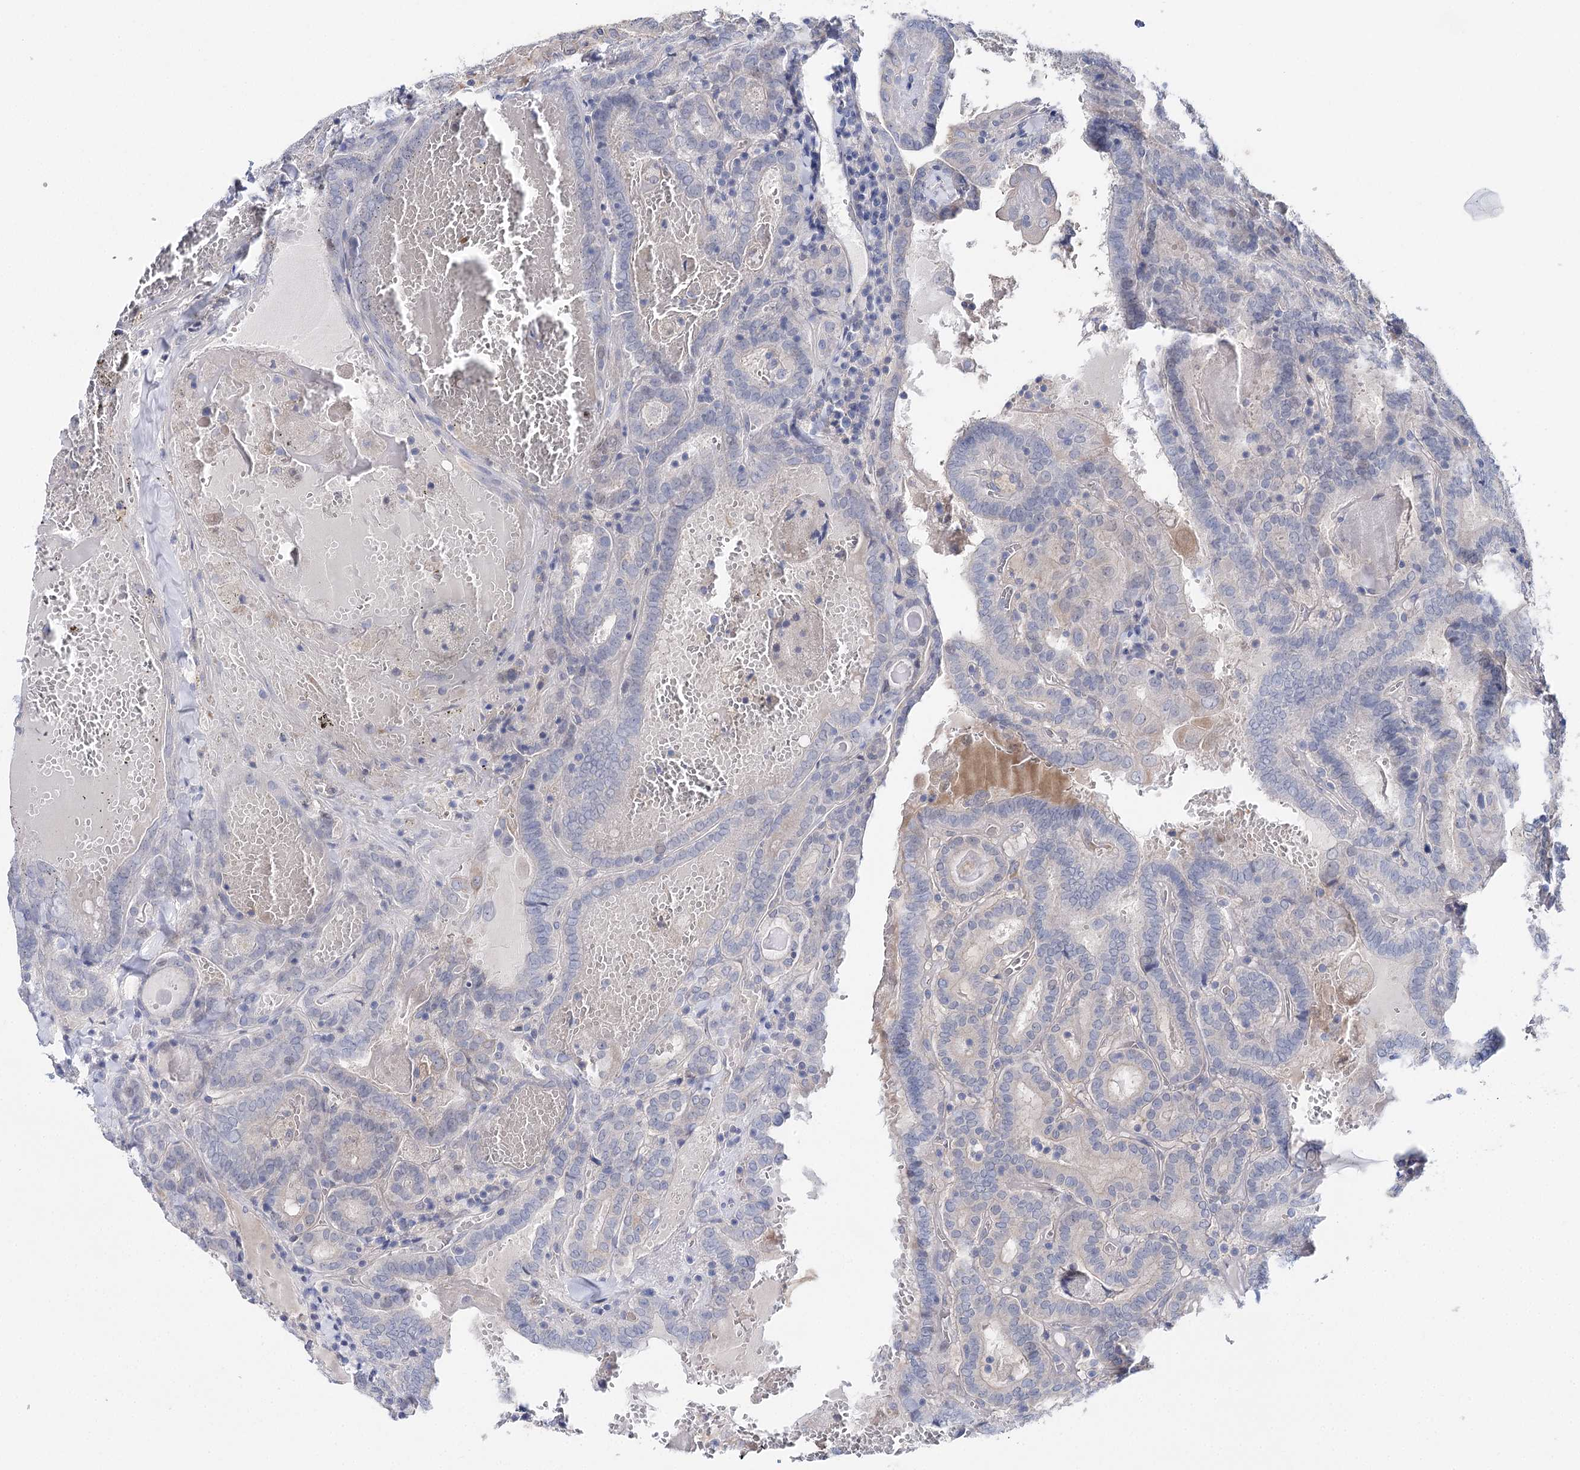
{"staining": {"intensity": "moderate", "quantity": "<25%", "location": "cytoplasmic/membranous"}, "tissue": "thyroid cancer", "cell_type": "Tumor cells", "image_type": "cancer", "snomed": [{"axis": "morphology", "description": "Papillary adenocarcinoma, NOS"}, {"axis": "topography", "description": "Thyroid gland"}], "caption": "Moderate cytoplasmic/membranous positivity for a protein is identified in approximately <25% of tumor cells of papillary adenocarcinoma (thyroid) using immunohistochemistry.", "gene": "LRRC14B", "patient": {"sex": "female", "age": 72}}